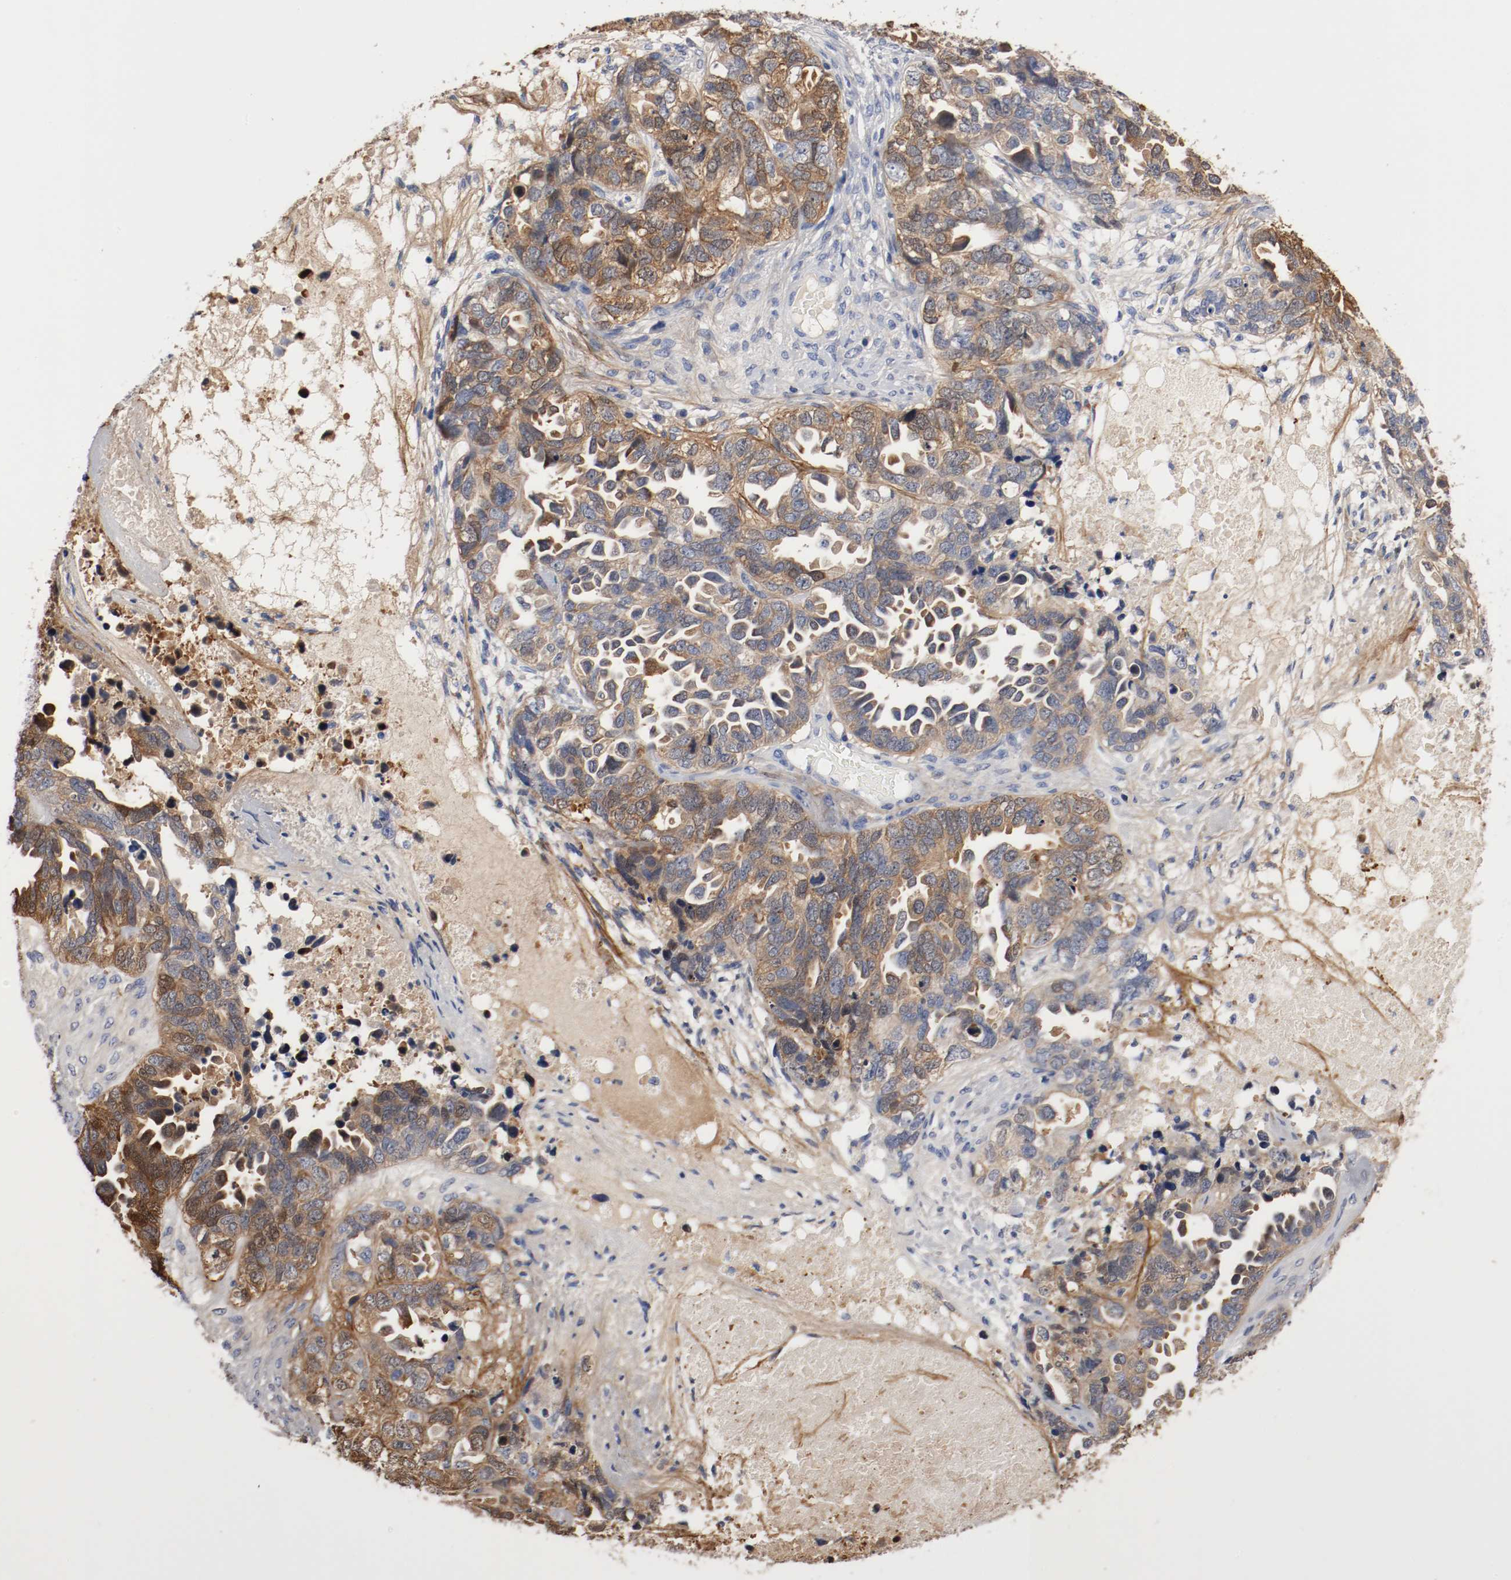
{"staining": {"intensity": "moderate", "quantity": ">75%", "location": "cytoplasmic/membranous"}, "tissue": "ovarian cancer", "cell_type": "Tumor cells", "image_type": "cancer", "snomed": [{"axis": "morphology", "description": "Cystadenocarcinoma, serous, NOS"}, {"axis": "topography", "description": "Ovary"}], "caption": "Serous cystadenocarcinoma (ovarian) stained with IHC demonstrates moderate cytoplasmic/membranous staining in approximately >75% of tumor cells.", "gene": "TNC", "patient": {"sex": "female", "age": 82}}